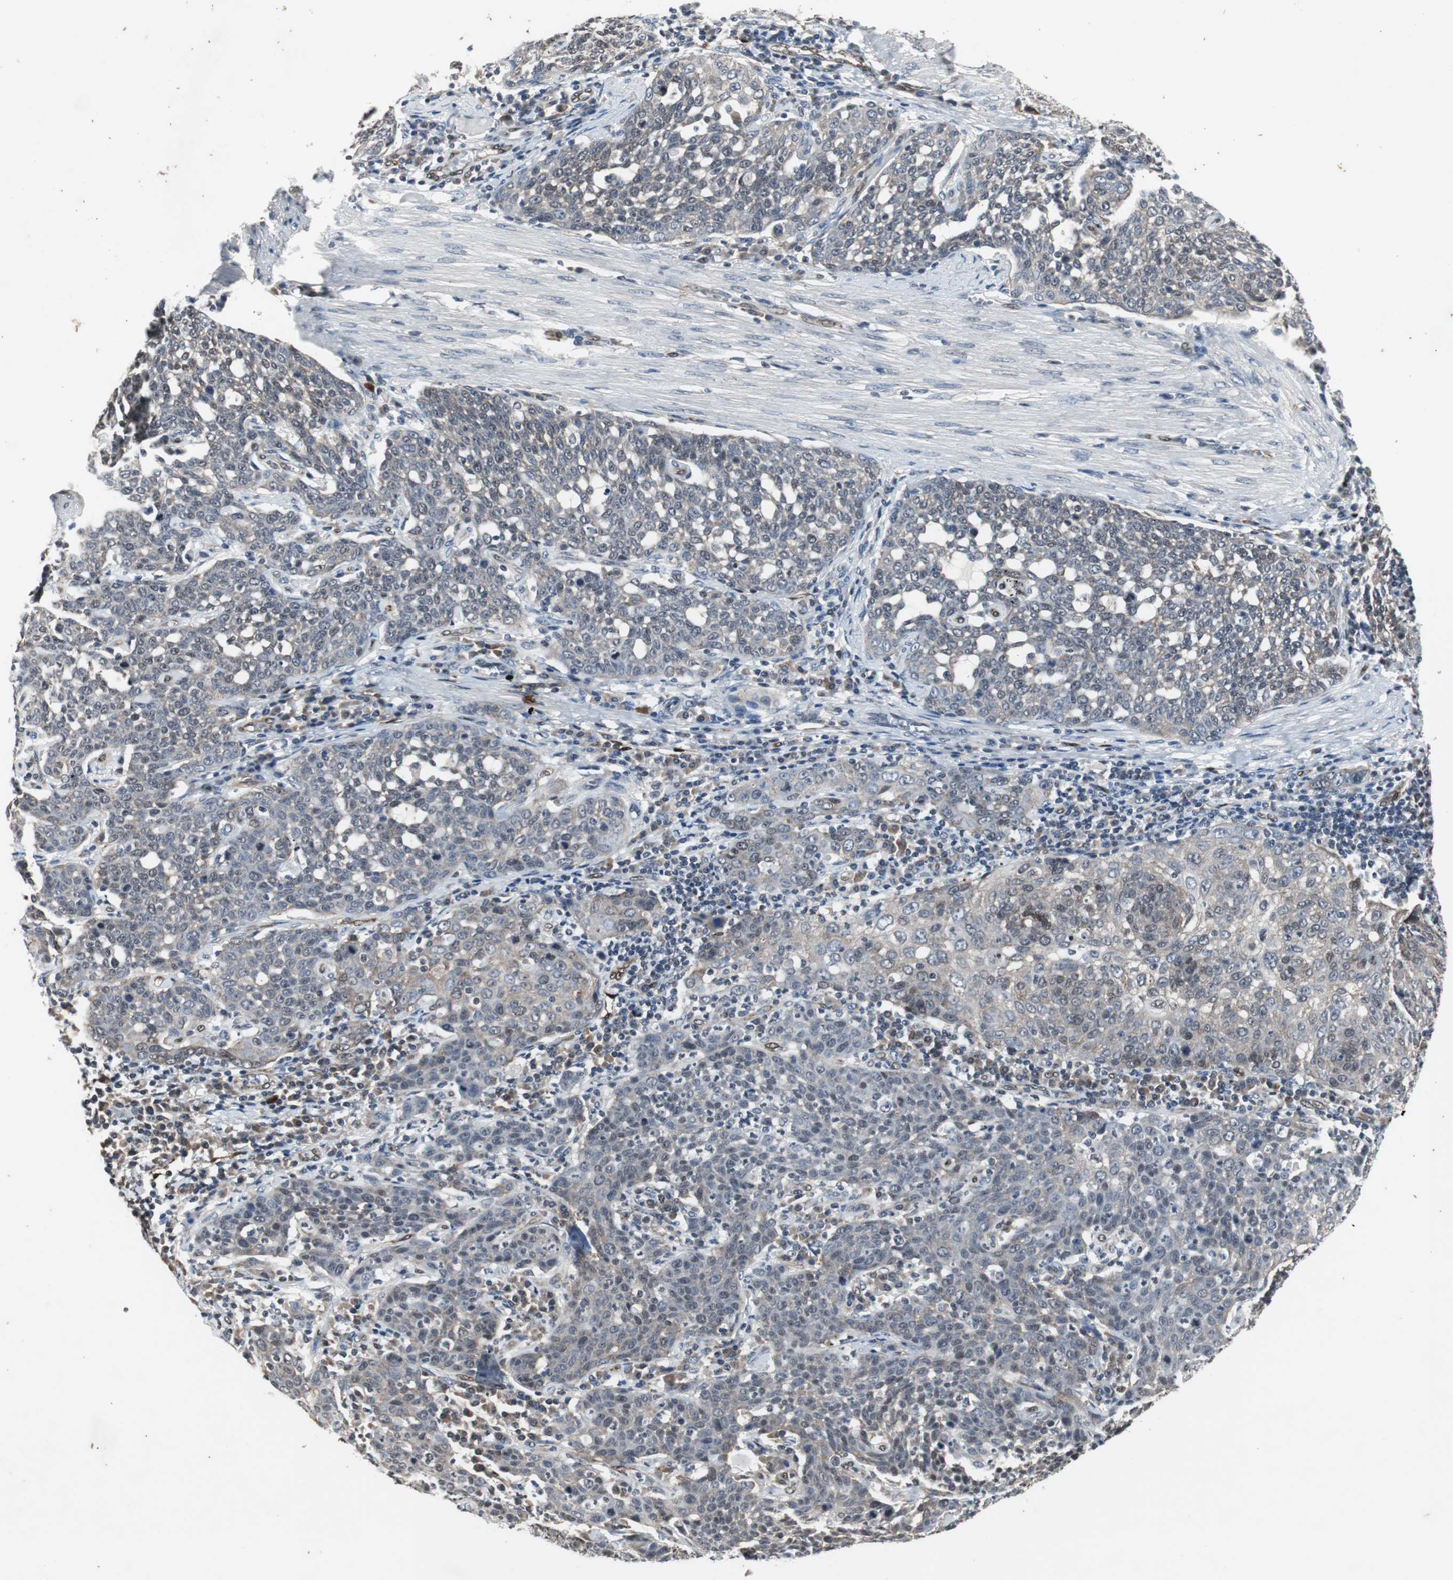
{"staining": {"intensity": "weak", "quantity": ">75%", "location": "cytoplasmic/membranous"}, "tissue": "cervical cancer", "cell_type": "Tumor cells", "image_type": "cancer", "snomed": [{"axis": "morphology", "description": "Squamous cell carcinoma, NOS"}, {"axis": "topography", "description": "Cervix"}], "caption": "Tumor cells display low levels of weak cytoplasmic/membranous positivity in approximately >75% of cells in cervical cancer (squamous cell carcinoma). Nuclei are stained in blue.", "gene": "SMAD1", "patient": {"sex": "female", "age": 34}}